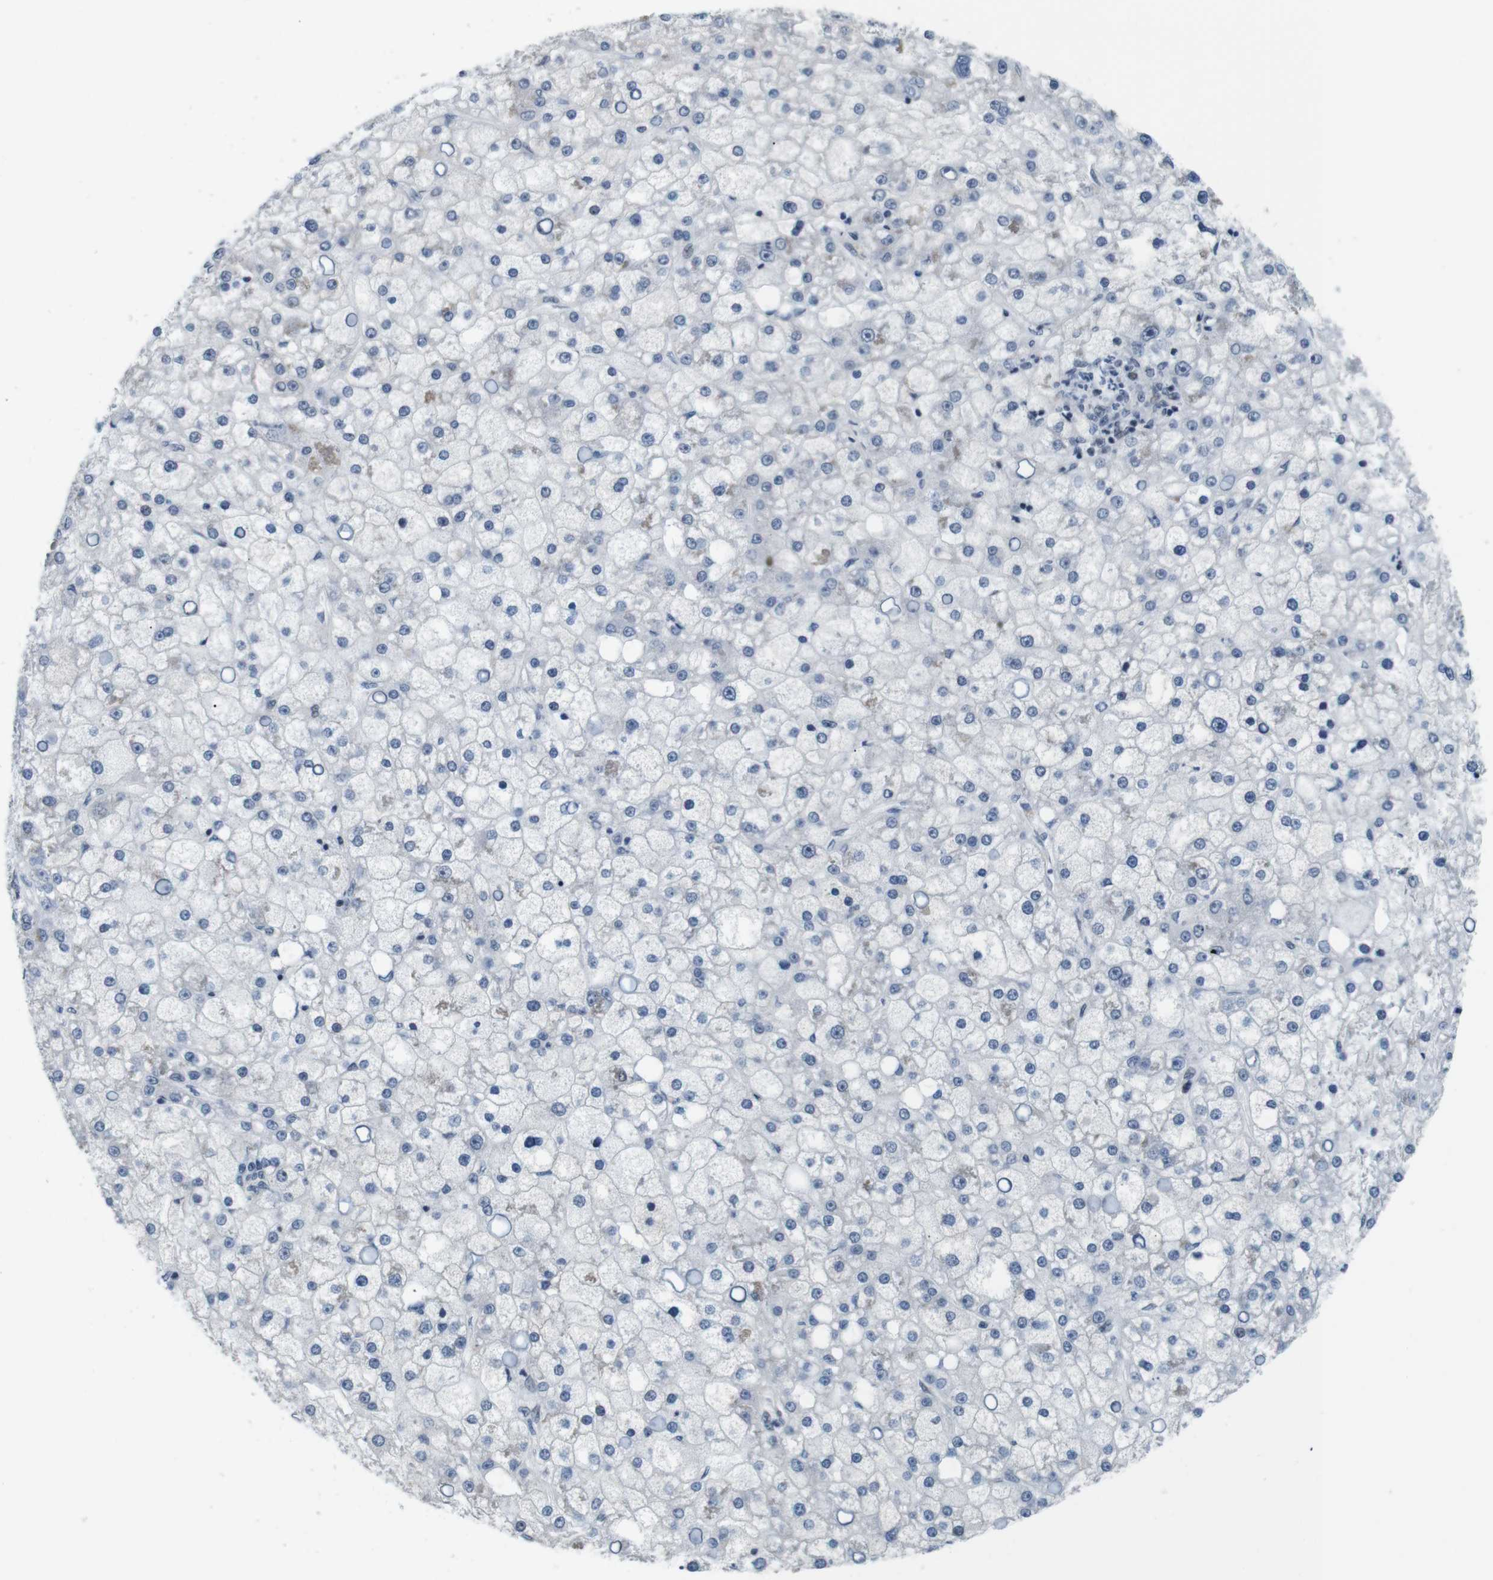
{"staining": {"intensity": "negative", "quantity": "none", "location": "none"}, "tissue": "liver cancer", "cell_type": "Tumor cells", "image_type": "cancer", "snomed": [{"axis": "morphology", "description": "Carcinoma, Hepatocellular, NOS"}, {"axis": "topography", "description": "Liver"}], "caption": "The micrograph shows no staining of tumor cells in liver cancer.", "gene": "SMCO2", "patient": {"sex": "male", "age": 67}}